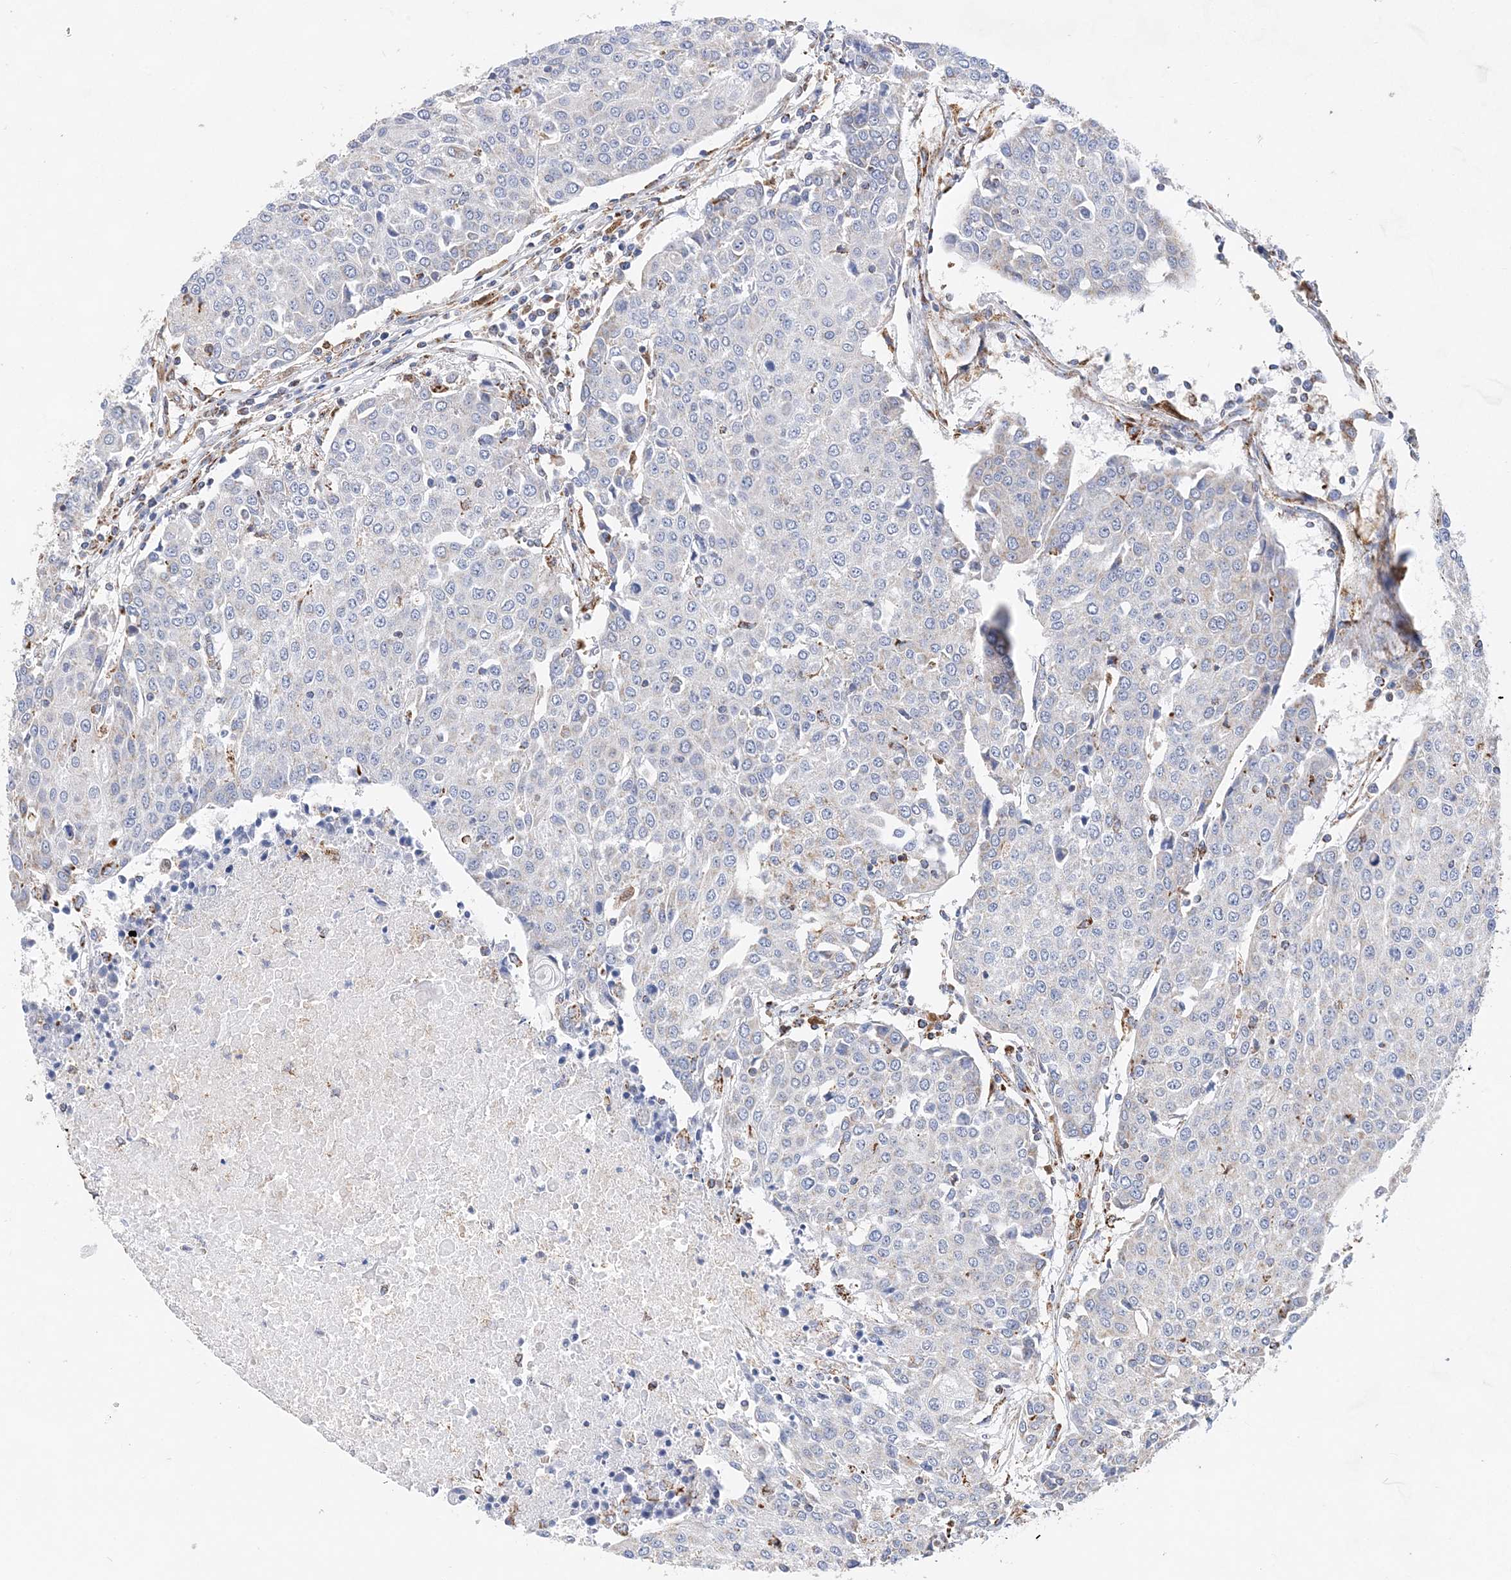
{"staining": {"intensity": "negative", "quantity": "none", "location": "none"}, "tissue": "urothelial cancer", "cell_type": "Tumor cells", "image_type": "cancer", "snomed": [{"axis": "morphology", "description": "Urothelial carcinoma, High grade"}, {"axis": "topography", "description": "Urinary bladder"}], "caption": "A high-resolution micrograph shows IHC staining of high-grade urothelial carcinoma, which reveals no significant staining in tumor cells.", "gene": "ACOT9", "patient": {"sex": "female", "age": 85}}